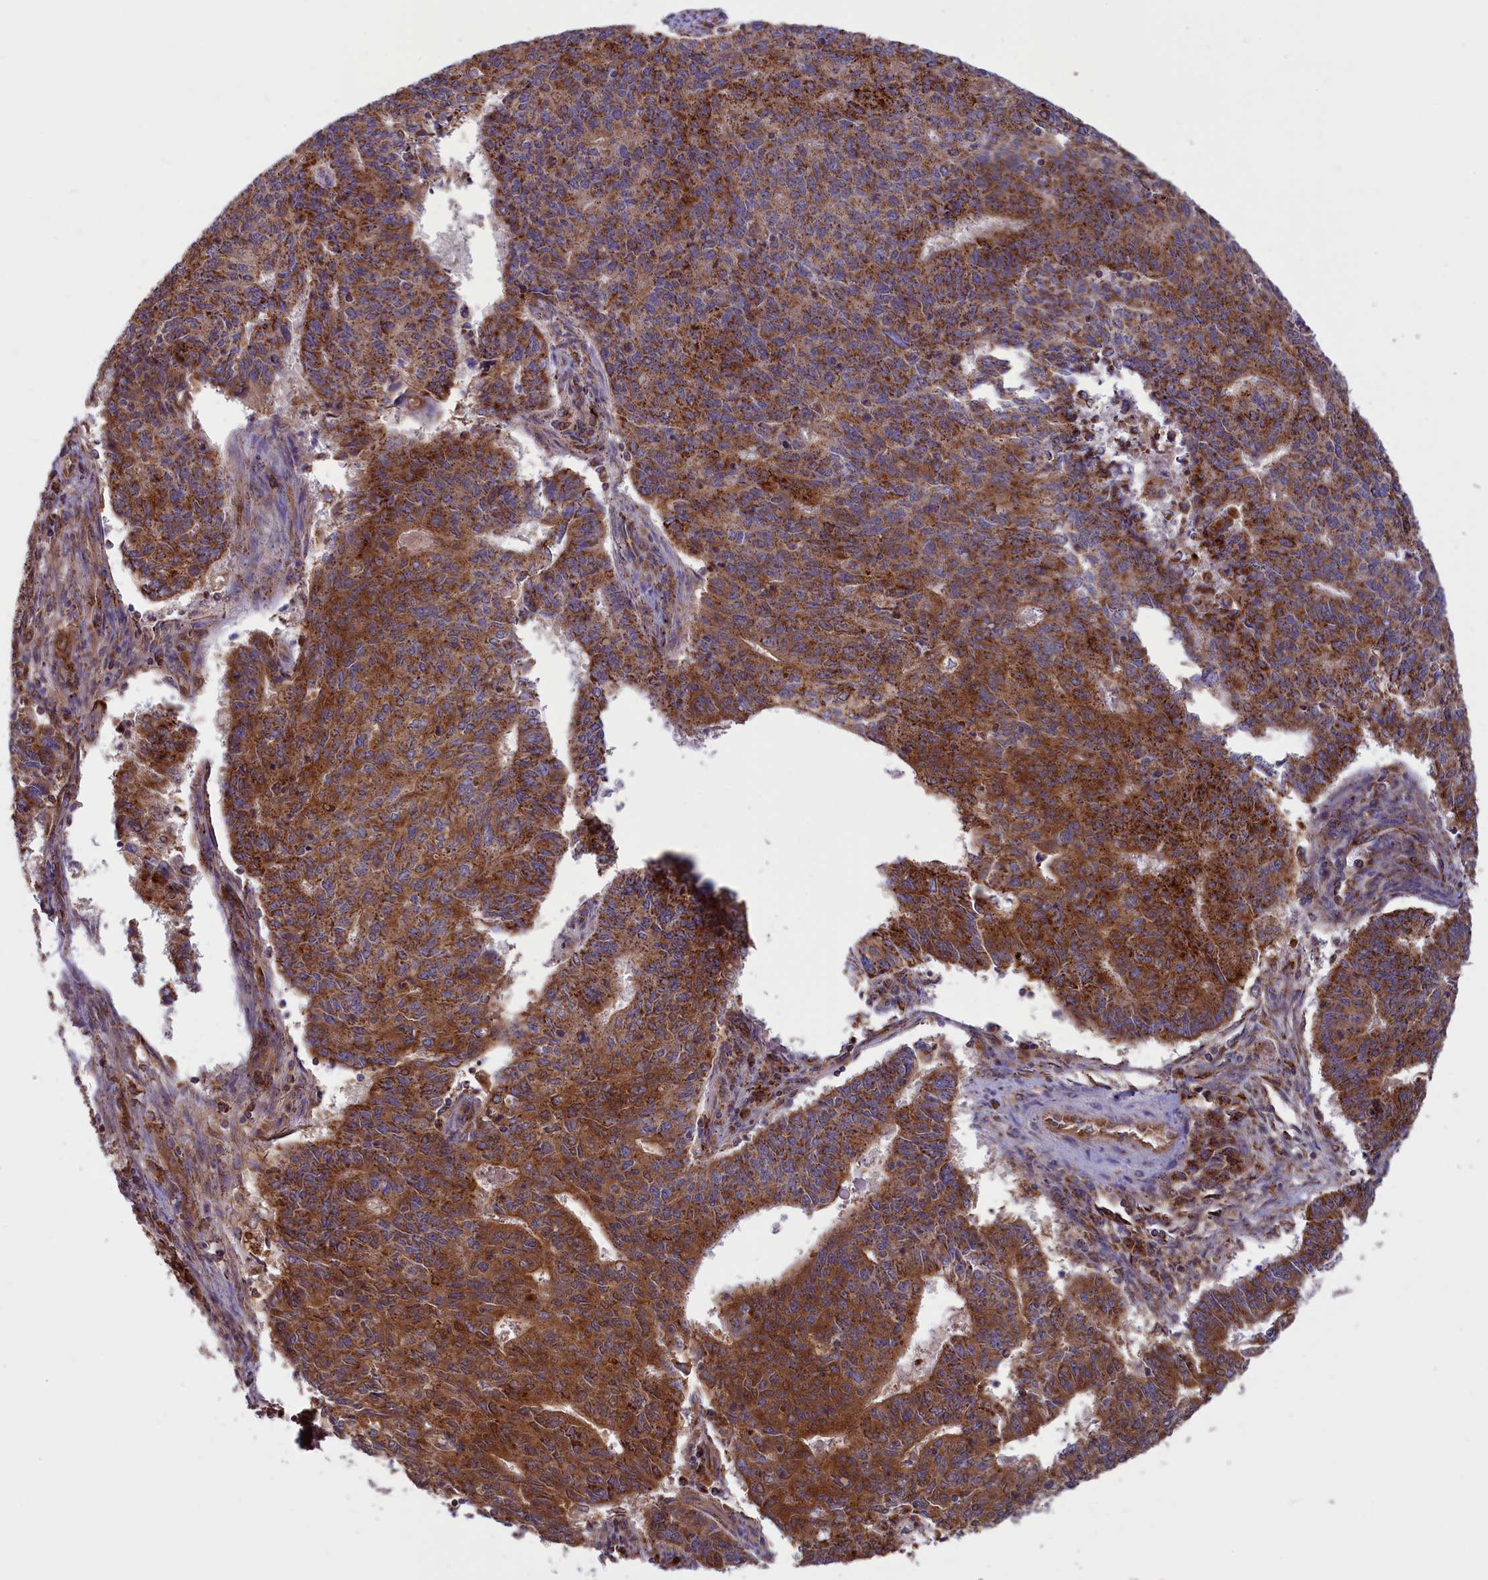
{"staining": {"intensity": "strong", "quantity": ">75%", "location": "cytoplasmic/membranous"}, "tissue": "endometrial cancer", "cell_type": "Tumor cells", "image_type": "cancer", "snomed": [{"axis": "morphology", "description": "Adenocarcinoma, NOS"}, {"axis": "topography", "description": "Endometrium"}], "caption": "Immunohistochemical staining of endometrial cancer (adenocarcinoma) demonstrates strong cytoplasmic/membranous protein staining in approximately >75% of tumor cells.", "gene": "ISOC2", "patient": {"sex": "female", "age": 59}}